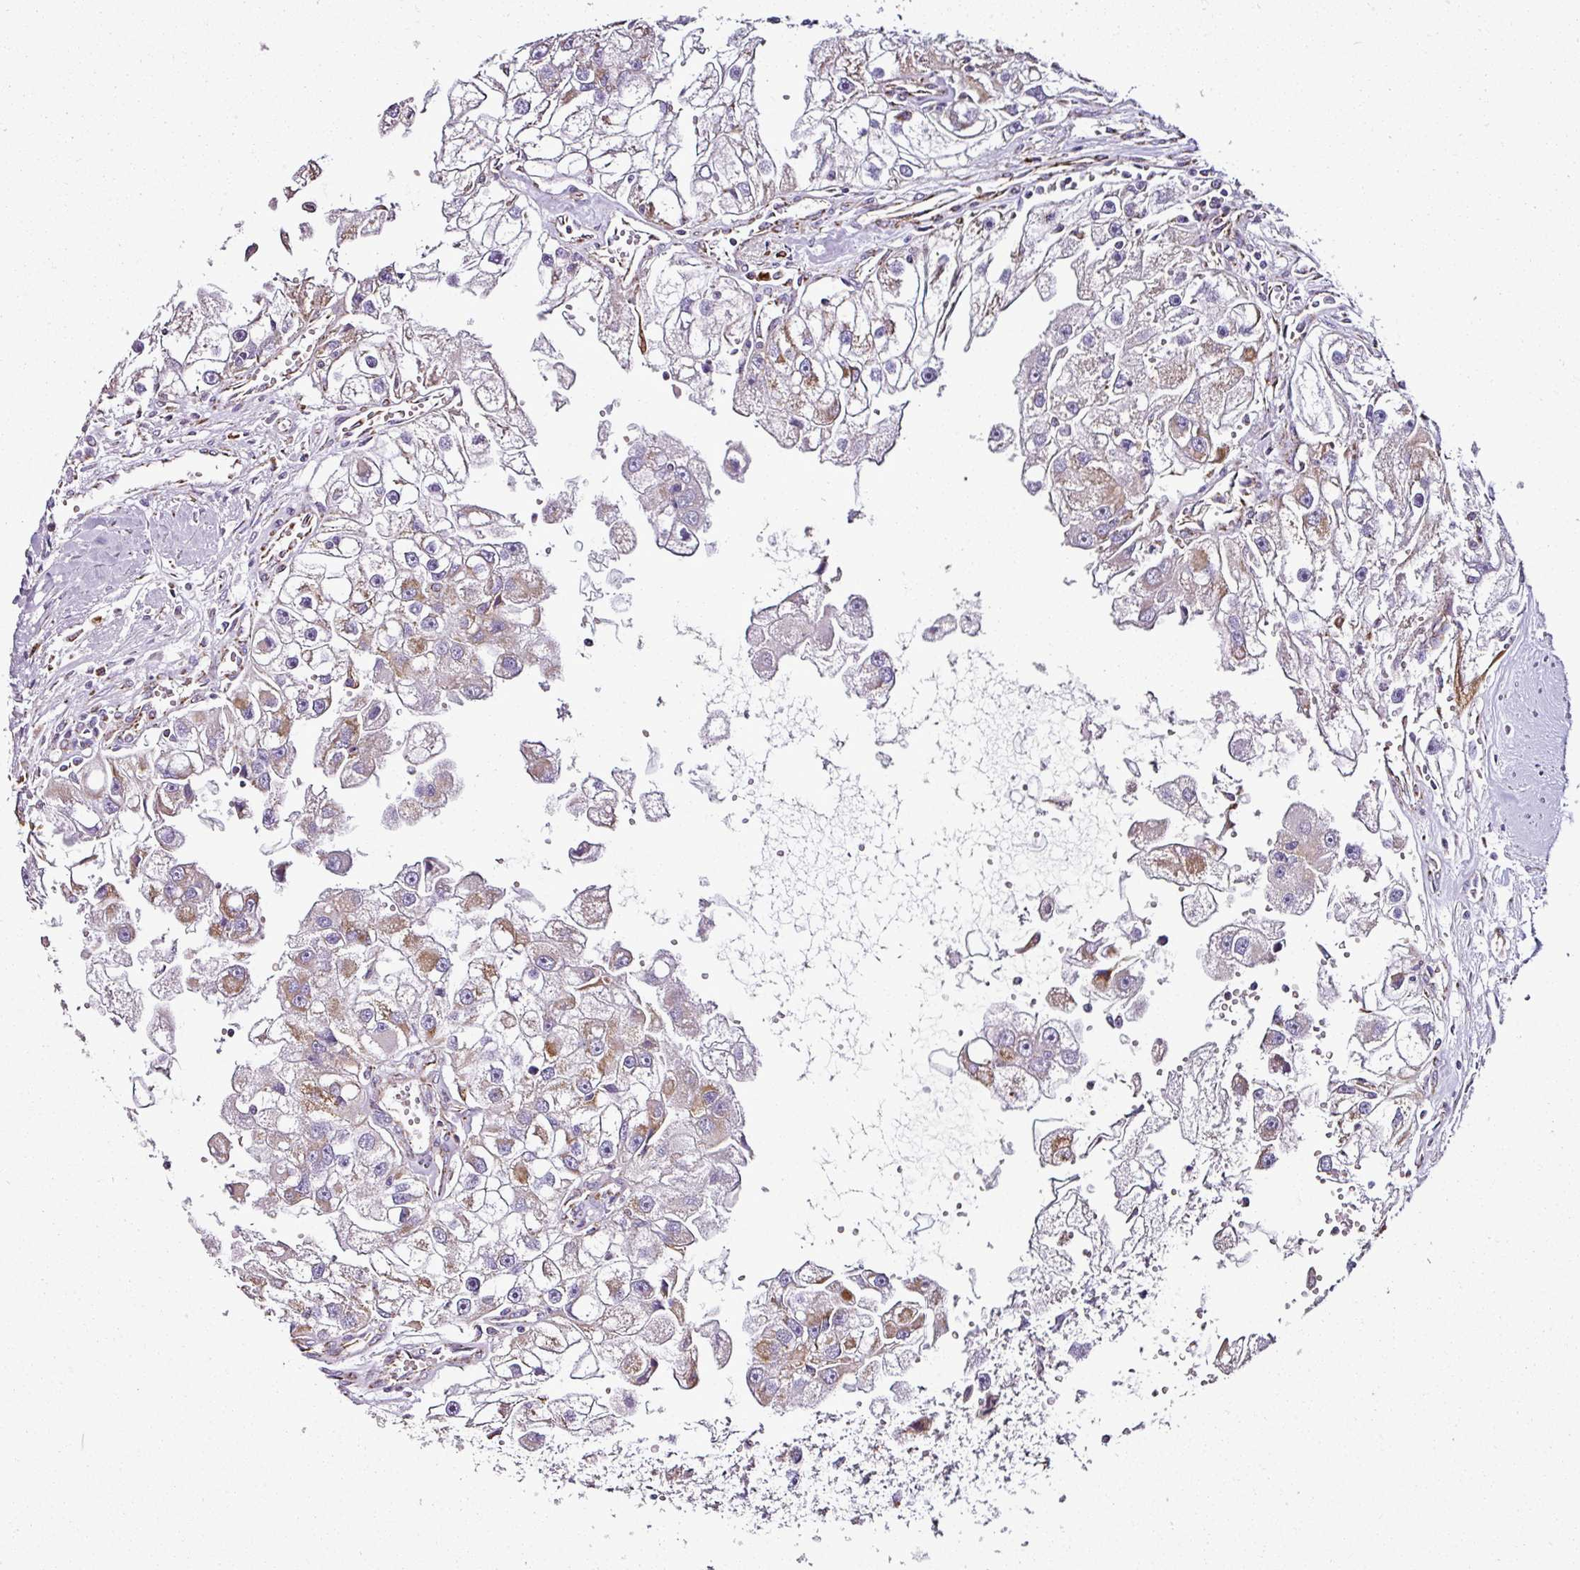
{"staining": {"intensity": "moderate", "quantity": "25%-75%", "location": "cytoplasmic/membranous"}, "tissue": "renal cancer", "cell_type": "Tumor cells", "image_type": "cancer", "snomed": [{"axis": "morphology", "description": "Adenocarcinoma, NOS"}, {"axis": "topography", "description": "Kidney"}], "caption": "DAB immunohistochemical staining of adenocarcinoma (renal) displays moderate cytoplasmic/membranous protein expression in approximately 25%-75% of tumor cells. Using DAB (3,3'-diaminobenzidine) (brown) and hematoxylin (blue) stains, captured at high magnification using brightfield microscopy.", "gene": "DPAGT1", "patient": {"sex": "male", "age": 63}}